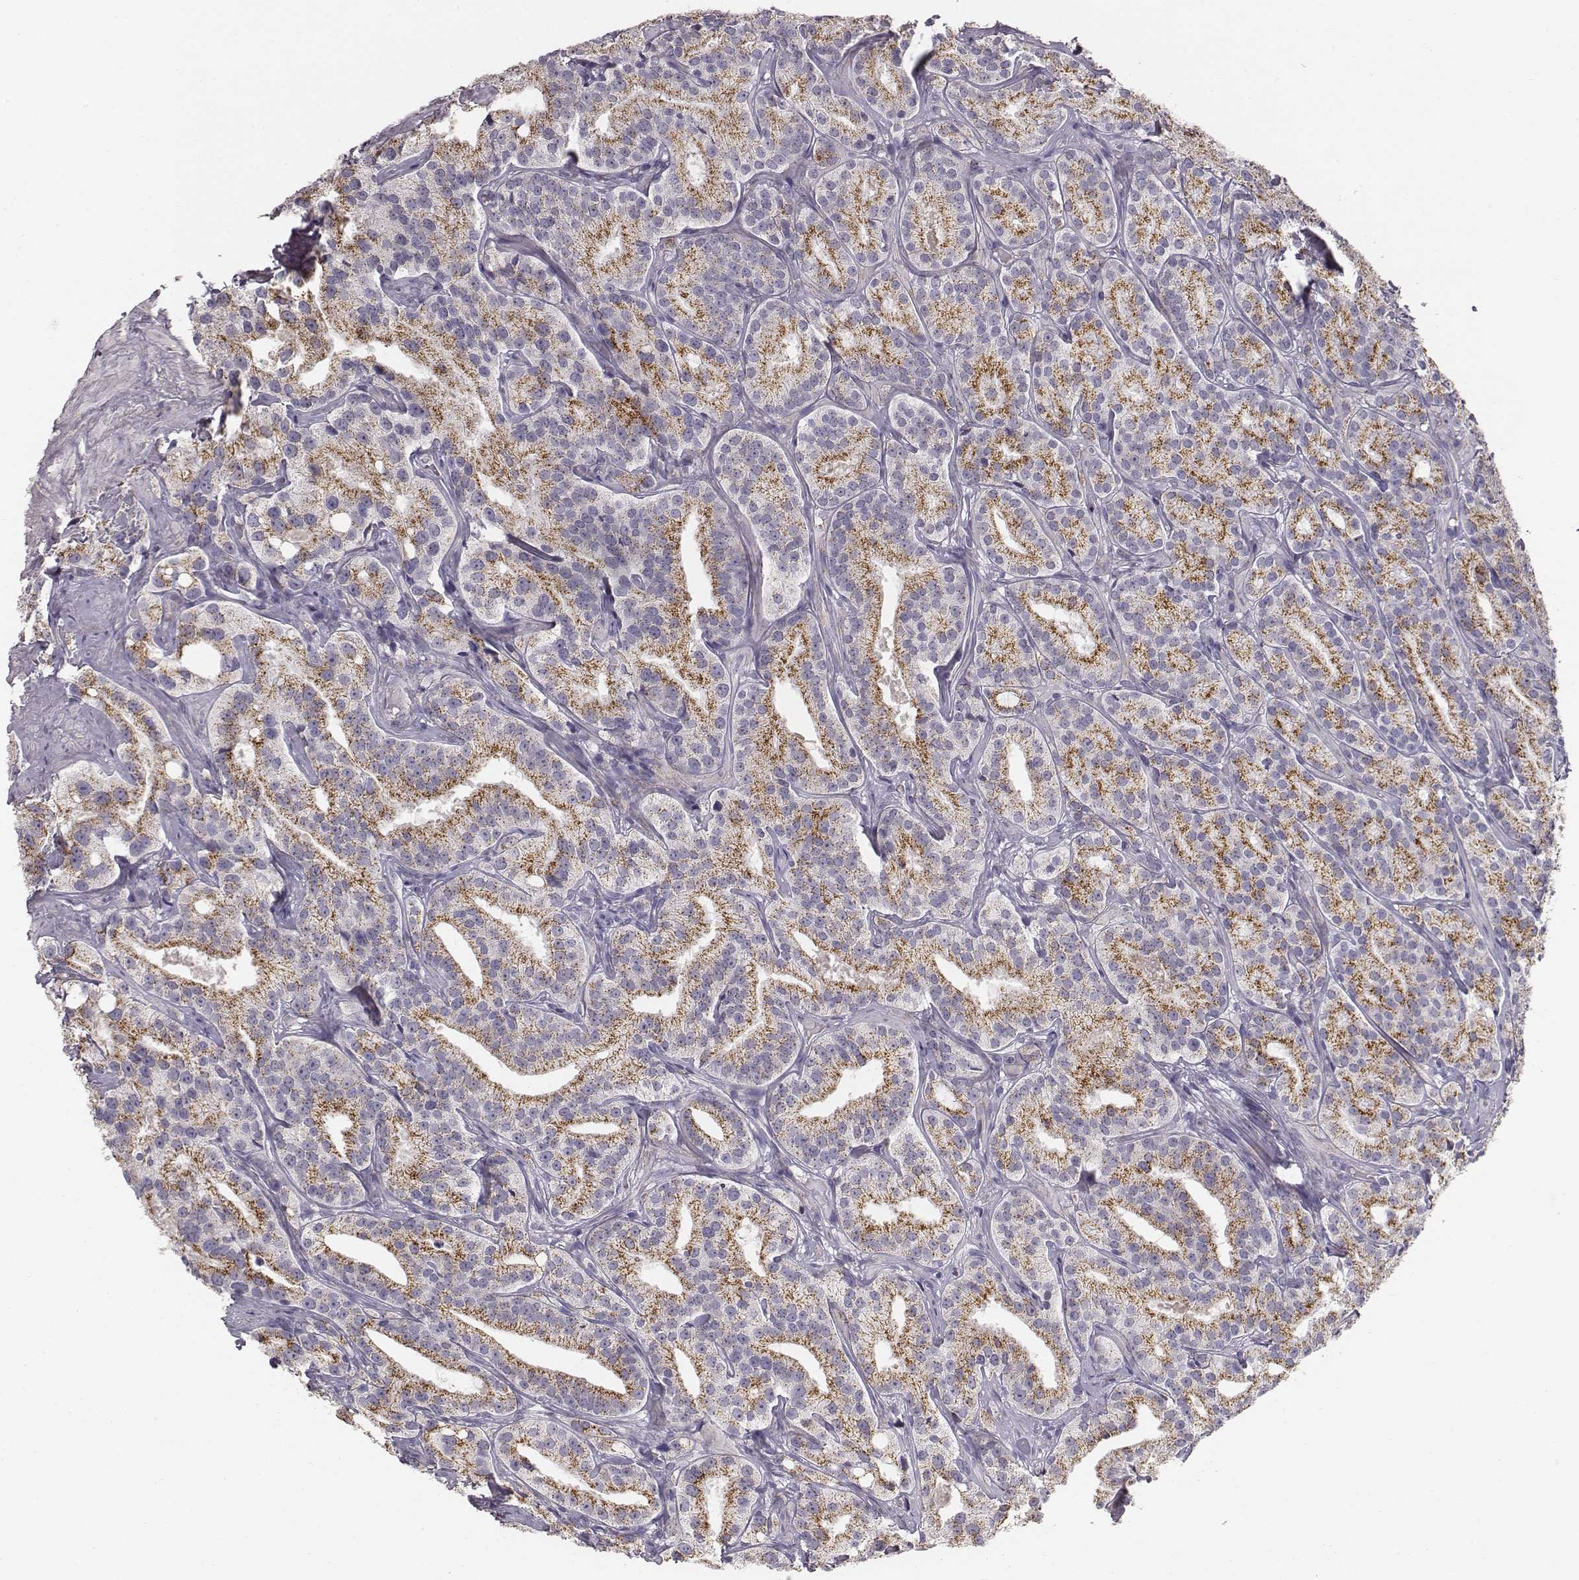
{"staining": {"intensity": "strong", "quantity": "25%-75%", "location": "cytoplasmic/membranous"}, "tissue": "prostate cancer", "cell_type": "Tumor cells", "image_type": "cancer", "snomed": [{"axis": "morphology", "description": "Adenocarcinoma, High grade"}, {"axis": "topography", "description": "Prostate"}], "caption": "A high amount of strong cytoplasmic/membranous staining is present in about 25%-75% of tumor cells in prostate high-grade adenocarcinoma tissue.", "gene": "ABCD3", "patient": {"sex": "male", "age": 75}}